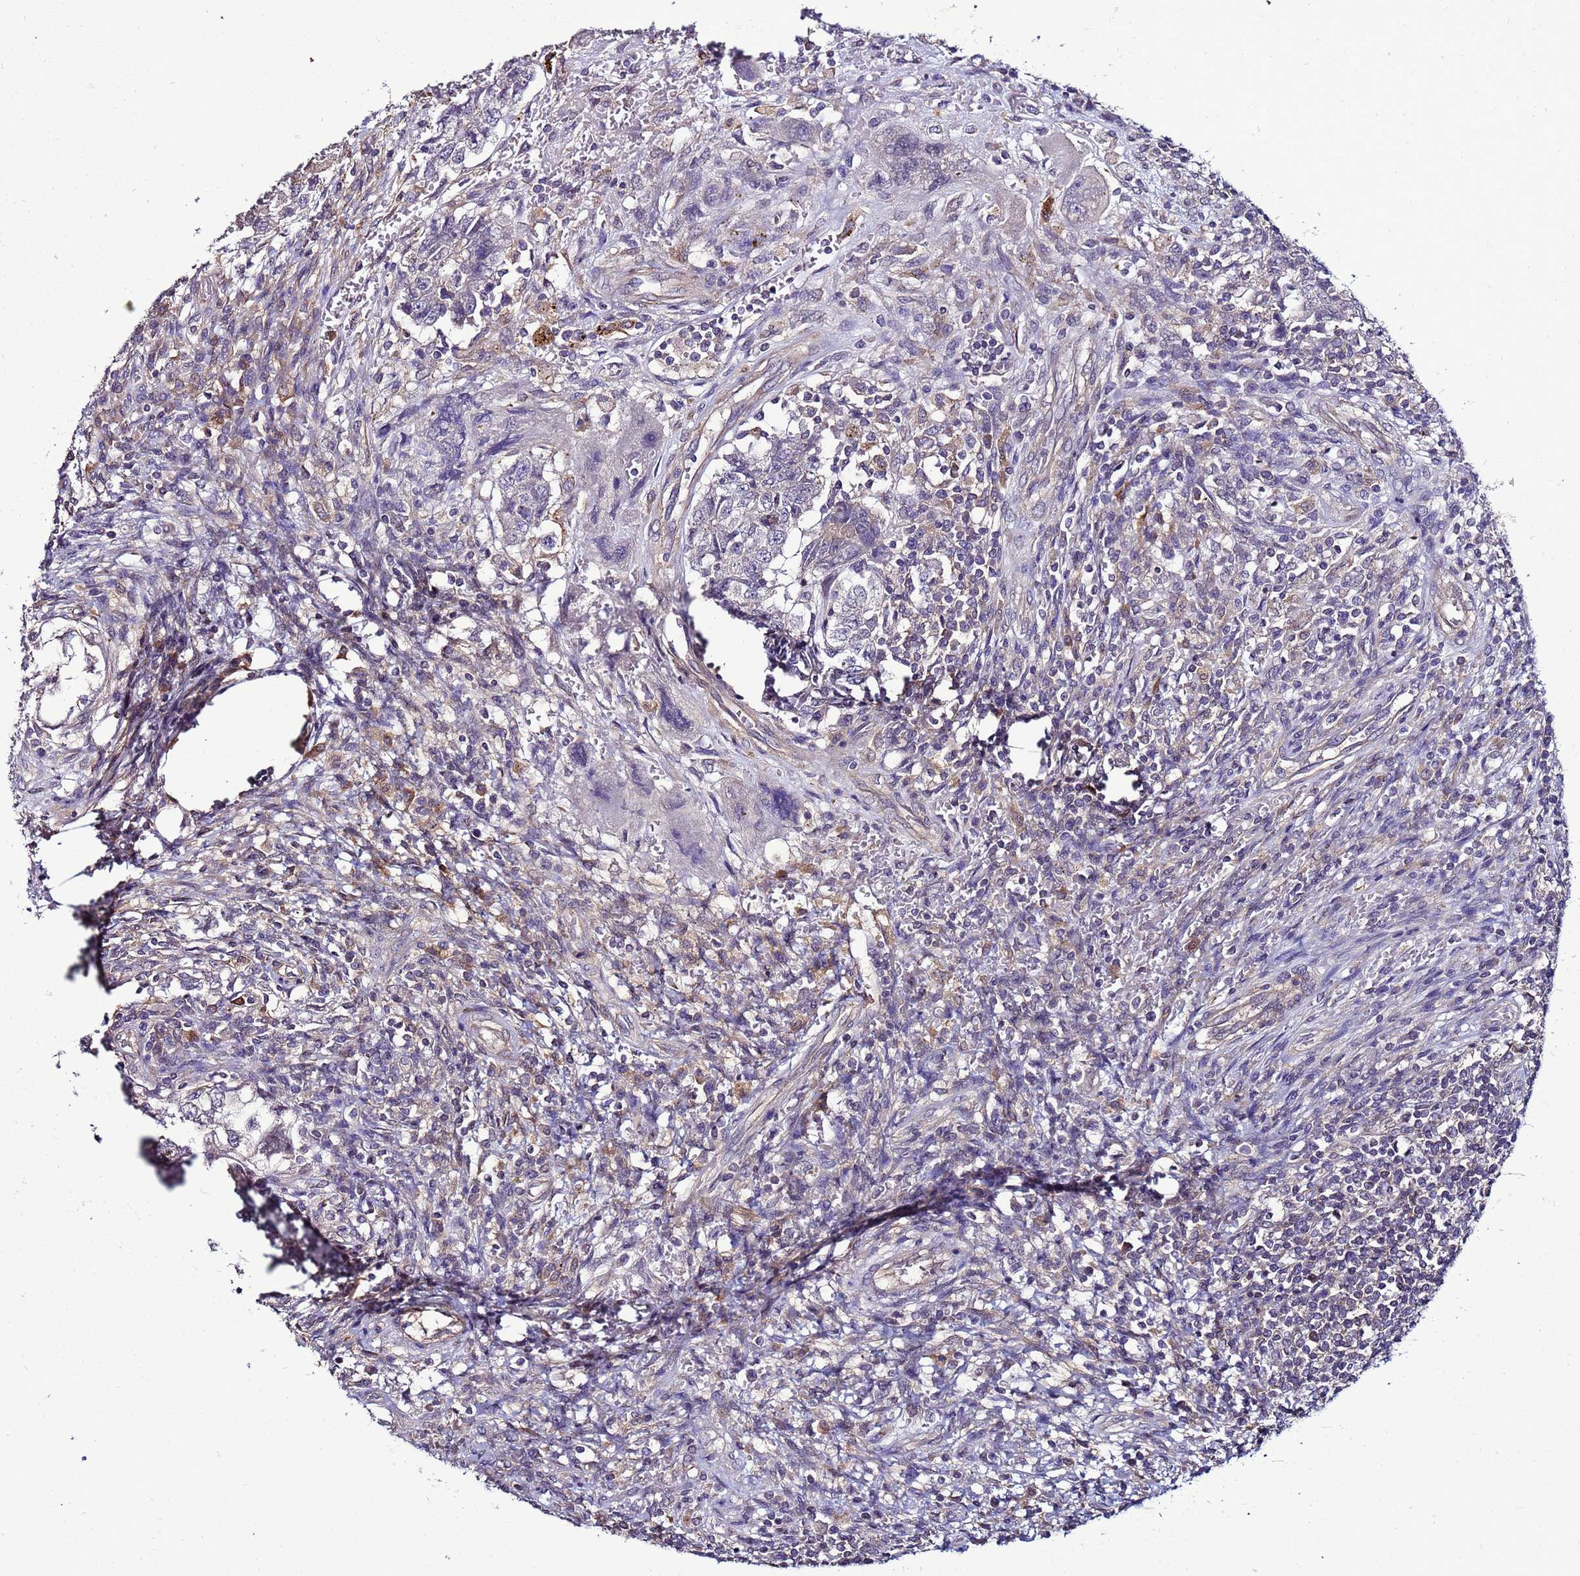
{"staining": {"intensity": "negative", "quantity": "none", "location": "none"}, "tissue": "testis cancer", "cell_type": "Tumor cells", "image_type": "cancer", "snomed": [{"axis": "morphology", "description": "Carcinoma, Embryonal, NOS"}, {"axis": "topography", "description": "Testis"}], "caption": "Photomicrograph shows no significant protein positivity in tumor cells of embryonal carcinoma (testis).", "gene": "NAXE", "patient": {"sex": "male", "age": 26}}